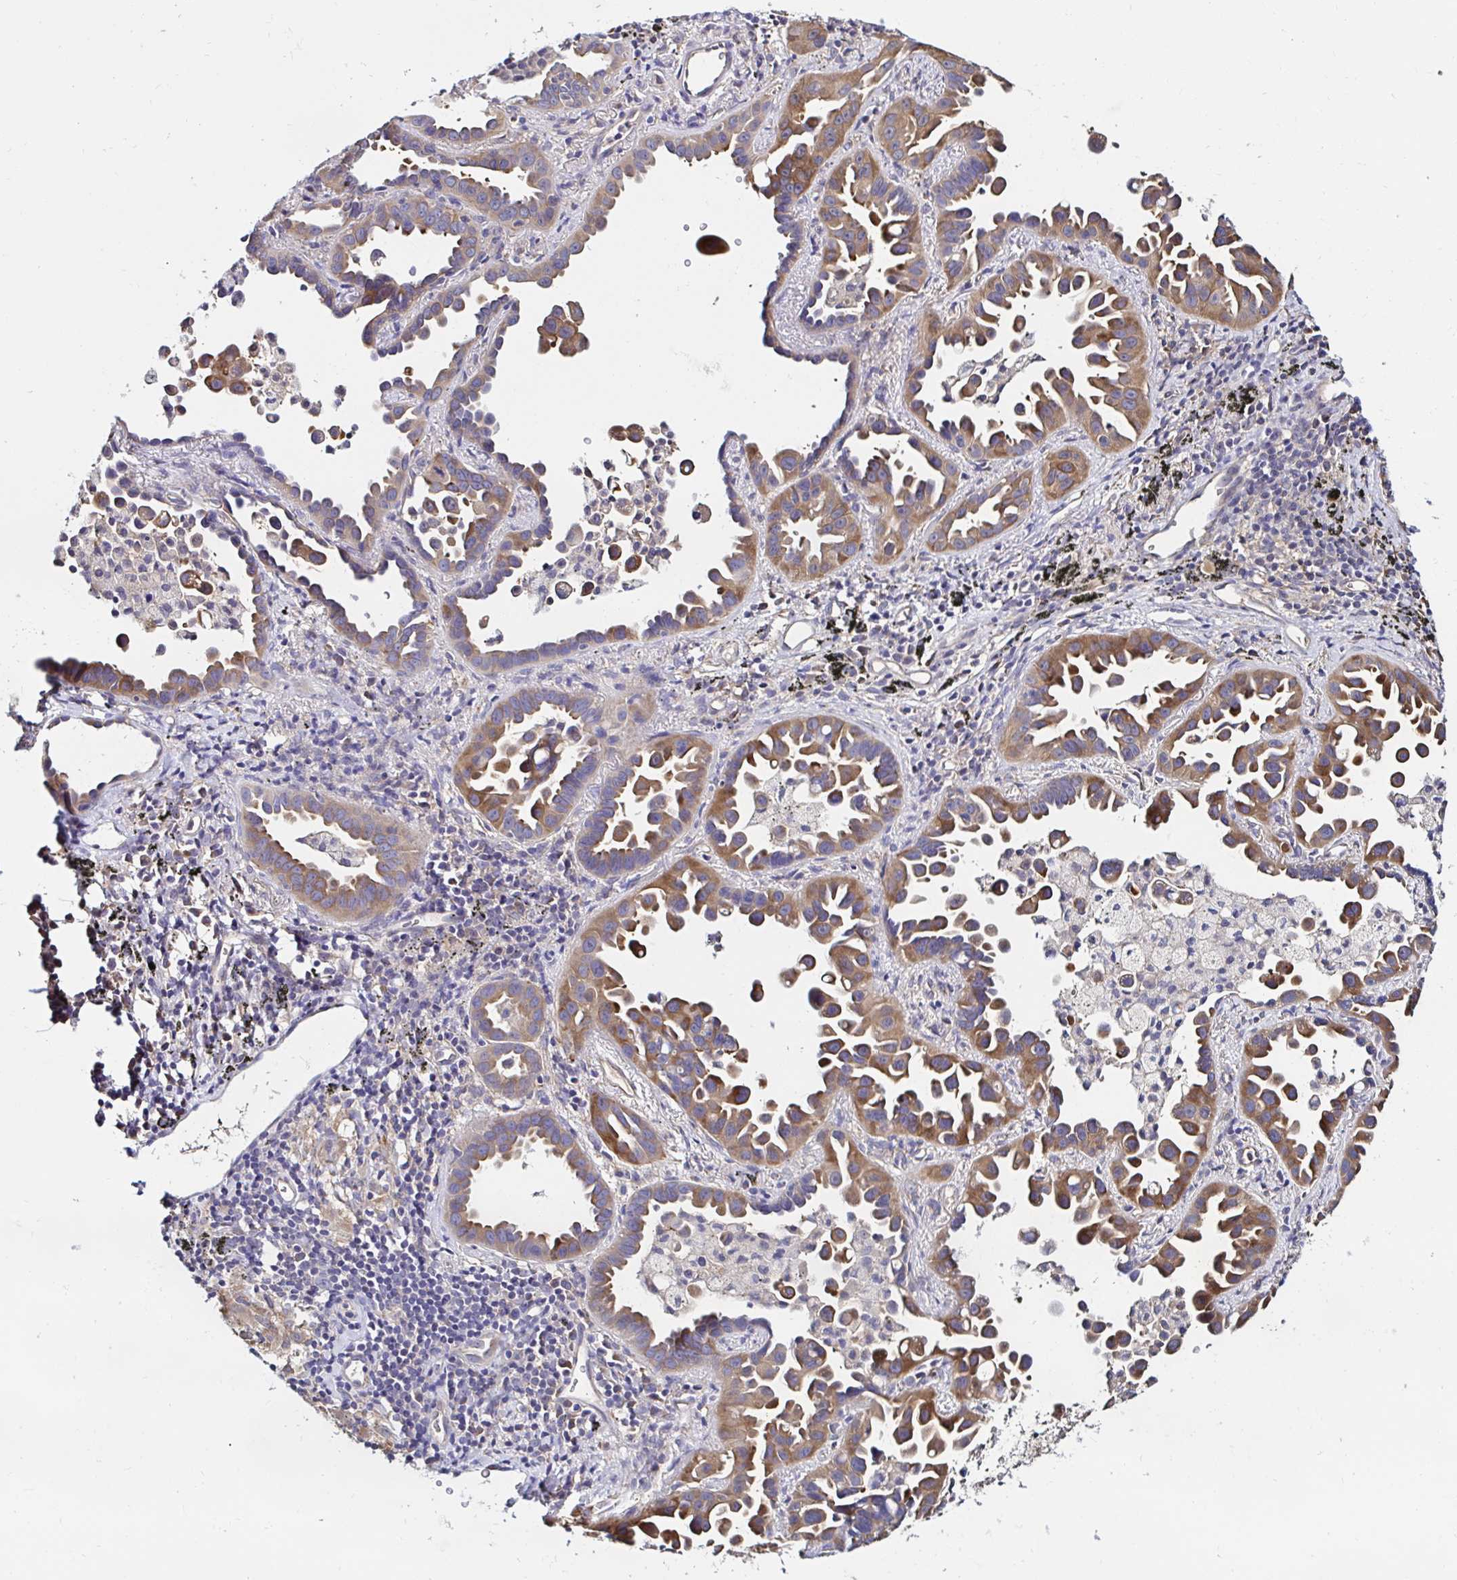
{"staining": {"intensity": "moderate", "quantity": ">75%", "location": "cytoplasmic/membranous"}, "tissue": "lung cancer", "cell_type": "Tumor cells", "image_type": "cancer", "snomed": [{"axis": "morphology", "description": "Adenocarcinoma, NOS"}, {"axis": "topography", "description": "Lung"}], "caption": "Protein expression analysis of human lung cancer reveals moderate cytoplasmic/membranous positivity in approximately >75% of tumor cells. The protein is stained brown, and the nuclei are stained in blue (DAB IHC with brightfield microscopy, high magnification).", "gene": "RSRP1", "patient": {"sex": "male", "age": 68}}